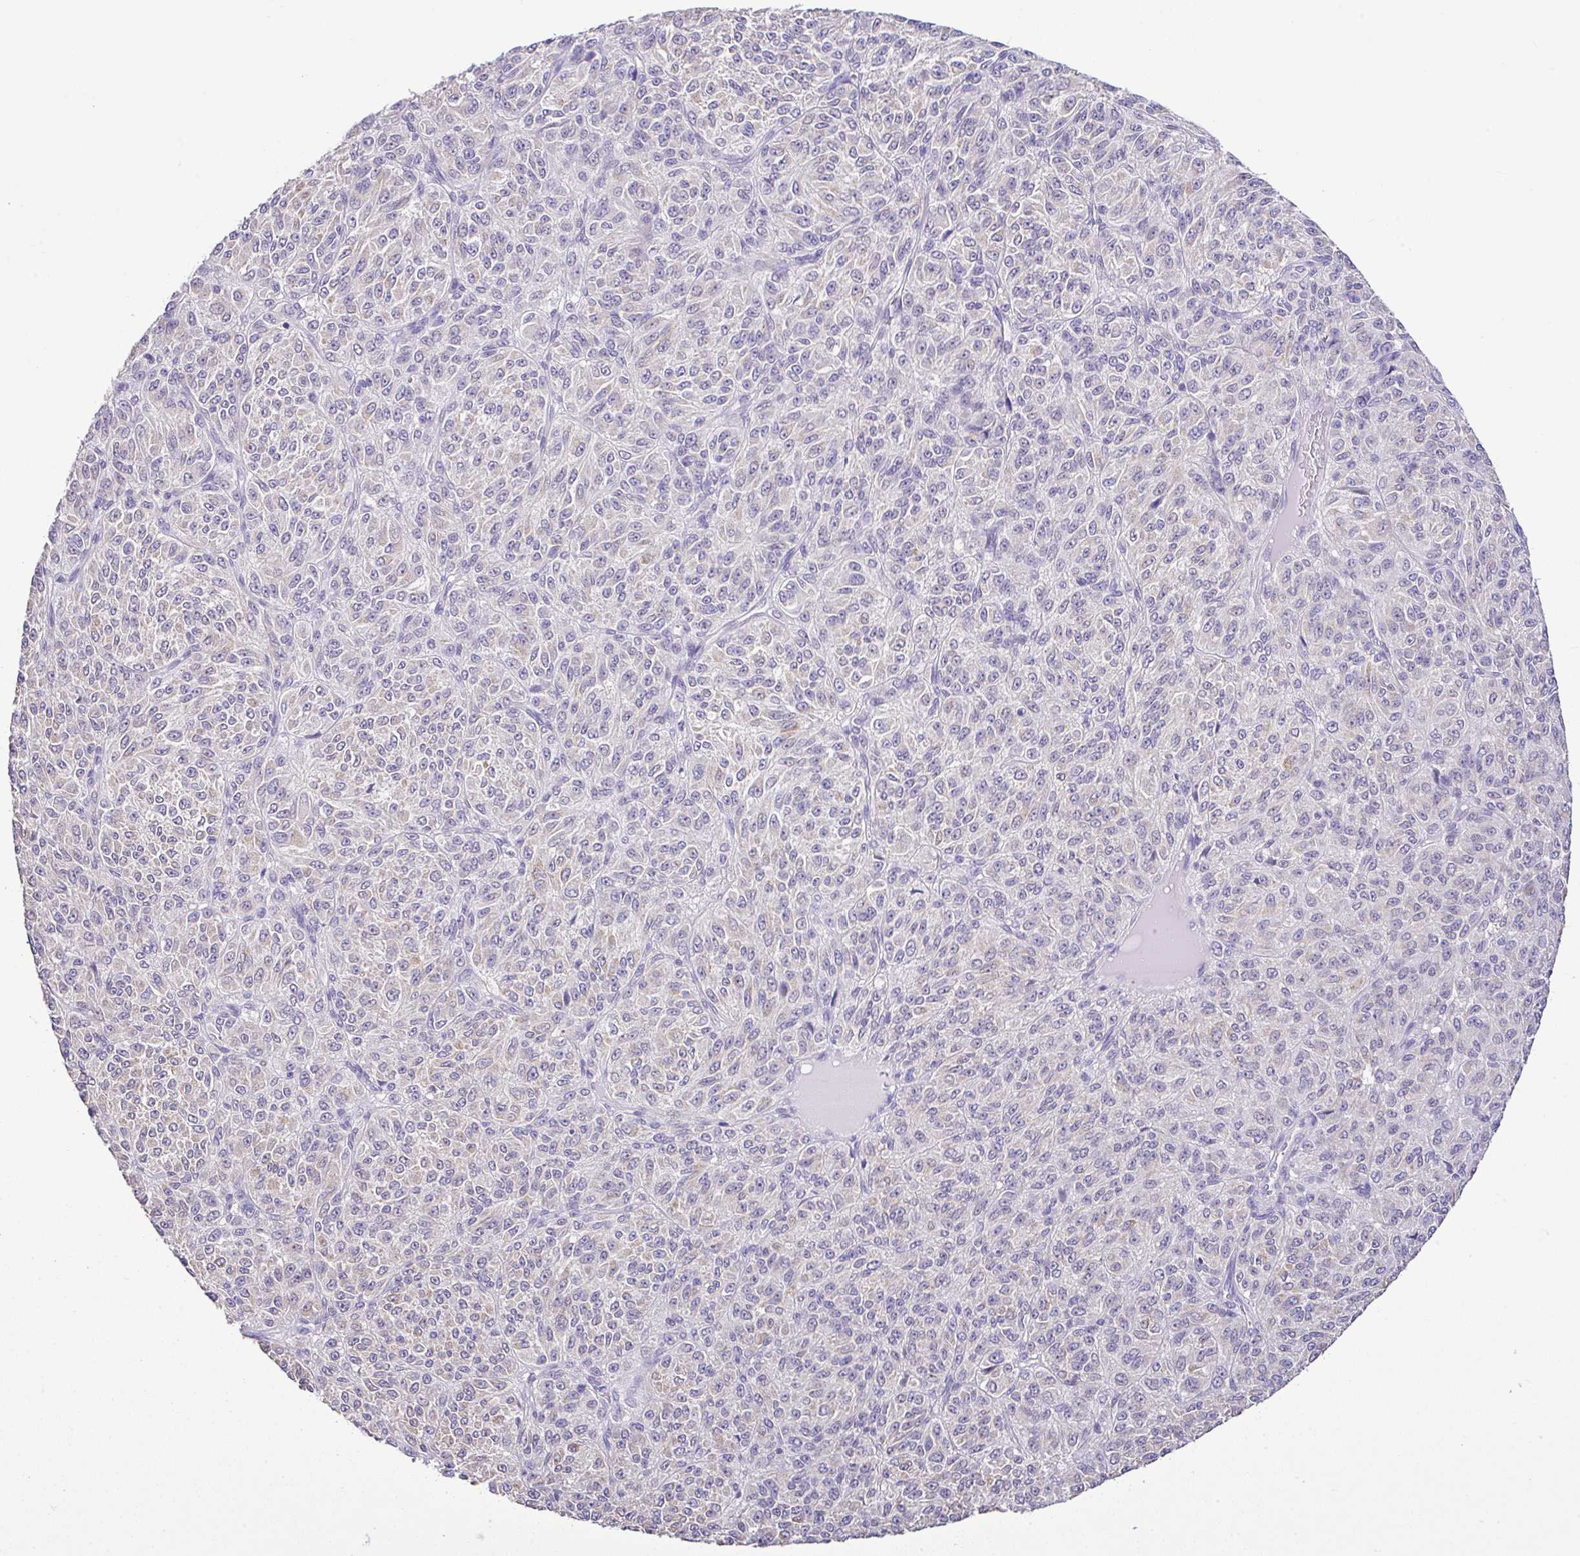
{"staining": {"intensity": "negative", "quantity": "none", "location": "none"}, "tissue": "melanoma", "cell_type": "Tumor cells", "image_type": "cancer", "snomed": [{"axis": "morphology", "description": "Malignant melanoma, Metastatic site"}, {"axis": "topography", "description": "Brain"}], "caption": "Immunohistochemistry image of human malignant melanoma (metastatic site) stained for a protein (brown), which demonstrates no positivity in tumor cells.", "gene": "CTU1", "patient": {"sex": "female", "age": 56}}